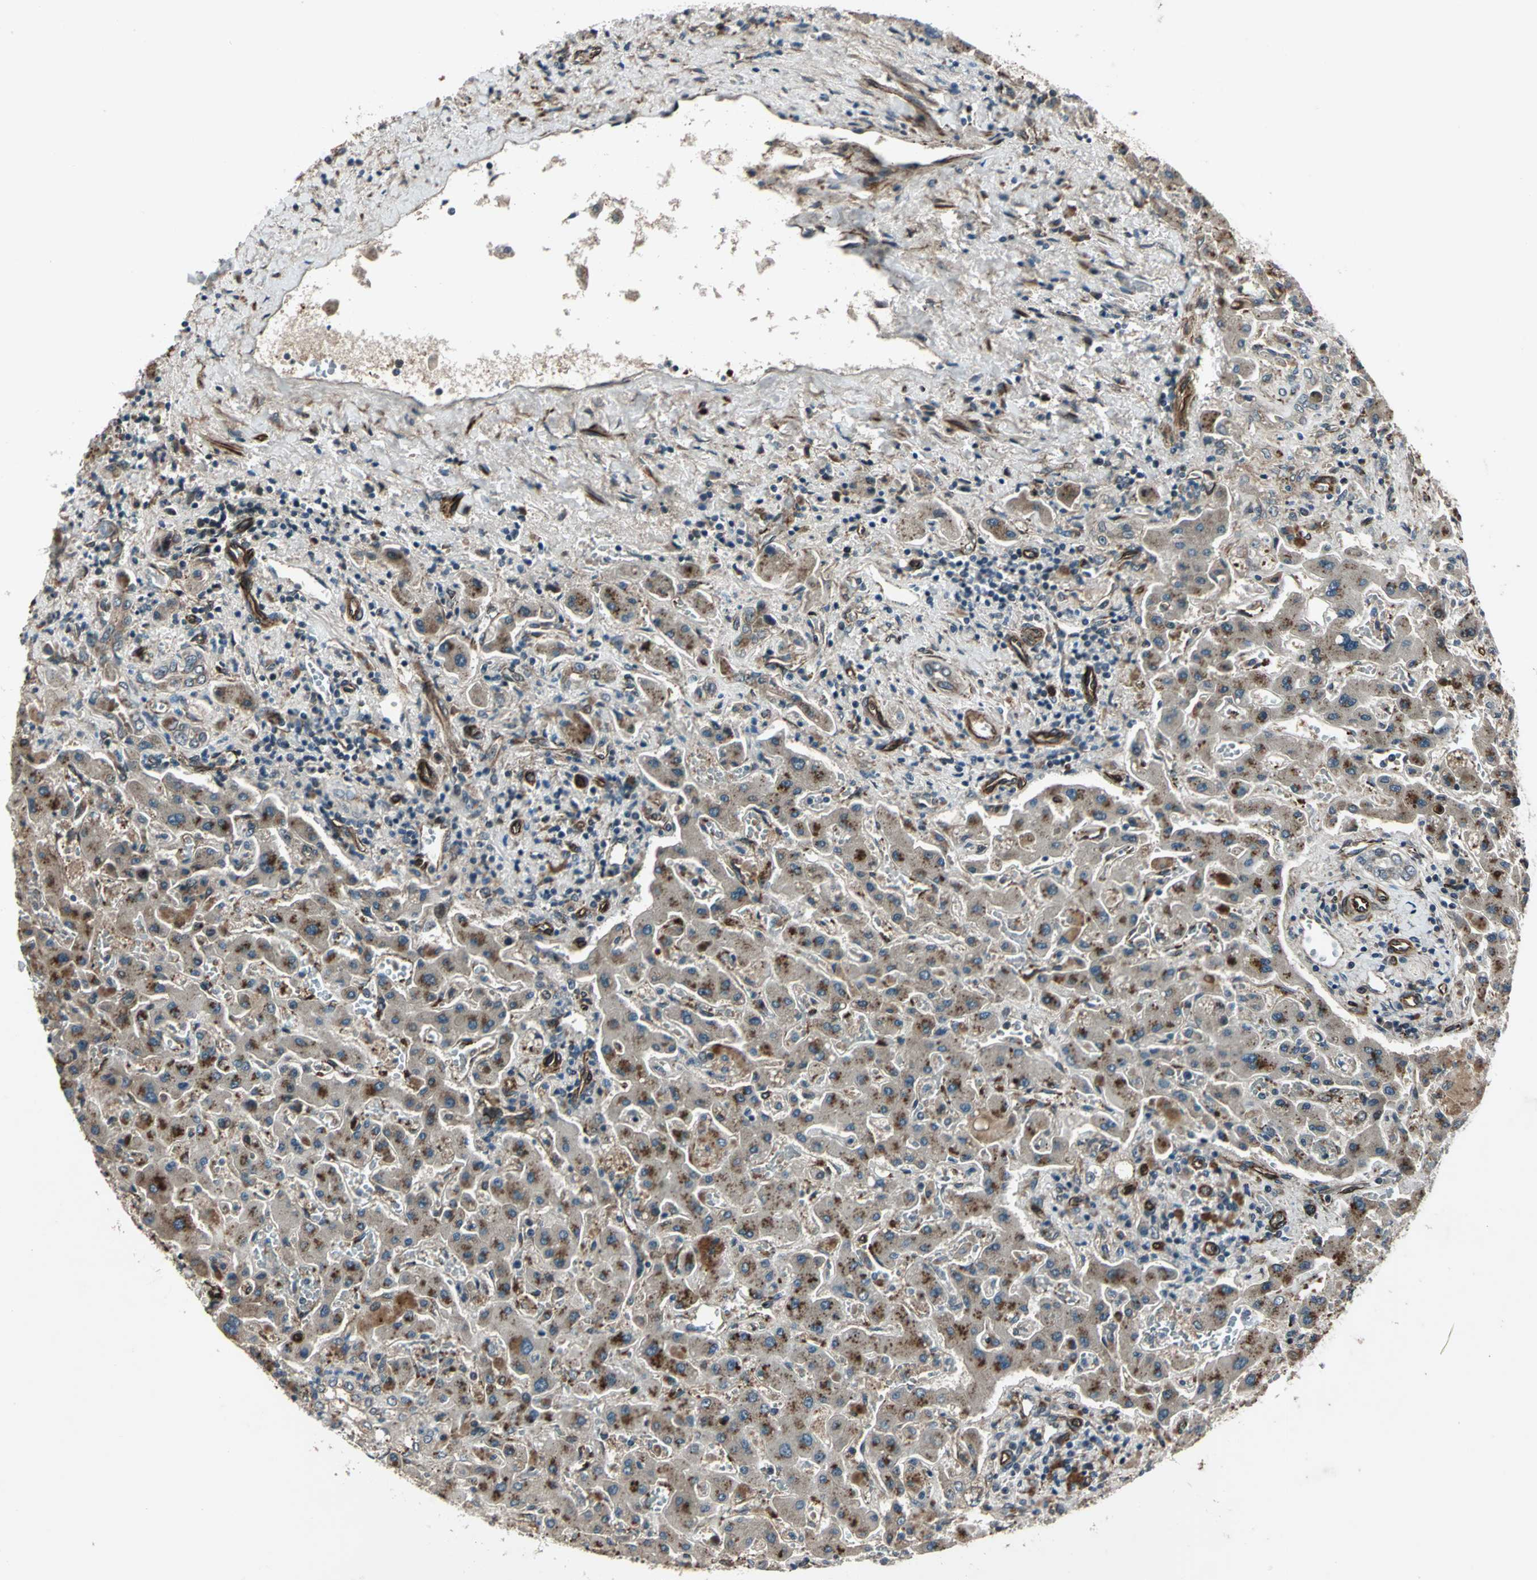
{"staining": {"intensity": "moderate", "quantity": ">75%", "location": "cytoplasmic/membranous"}, "tissue": "liver cancer", "cell_type": "Tumor cells", "image_type": "cancer", "snomed": [{"axis": "morphology", "description": "Cholangiocarcinoma"}, {"axis": "topography", "description": "Liver"}], "caption": "About >75% of tumor cells in cholangiocarcinoma (liver) show moderate cytoplasmic/membranous protein positivity as visualized by brown immunohistochemical staining.", "gene": "EXD2", "patient": {"sex": "male", "age": 50}}